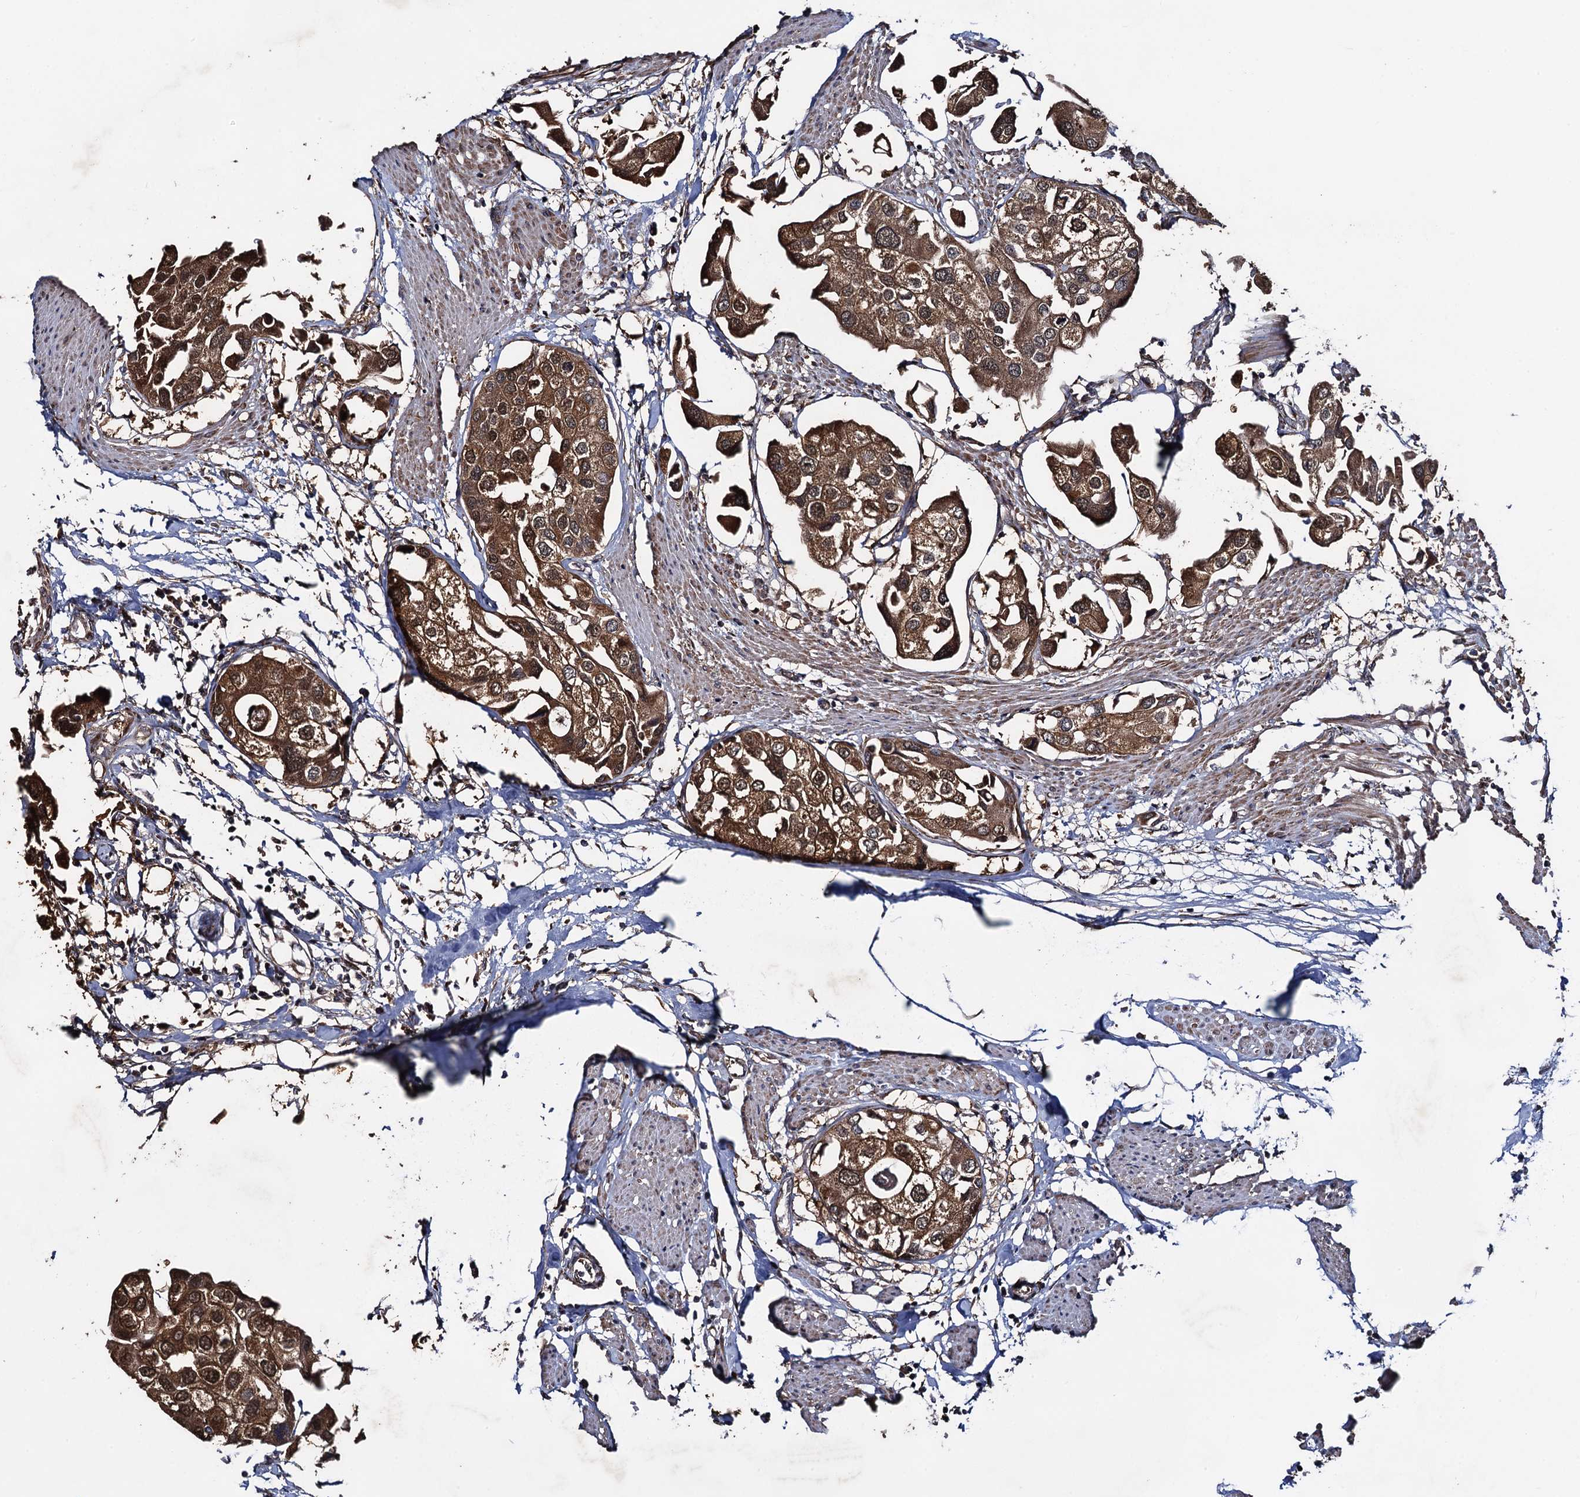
{"staining": {"intensity": "strong", "quantity": ">75%", "location": "cytoplasmic/membranous,nuclear"}, "tissue": "urothelial cancer", "cell_type": "Tumor cells", "image_type": "cancer", "snomed": [{"axis": "morphology", "description": "Urothelial carcinoma, High grade"}, {"axis": "topography", "description": "Urinary bladder"}], "caption": "Tumor cells reveal high levels of strong cytoplasmic/membranous and nuclear positivity in approximately >75% of cells in high-grade urothelial carcinoma.", "gene": "HAUS1", "patient": {"sex": "male", "age": 64}}